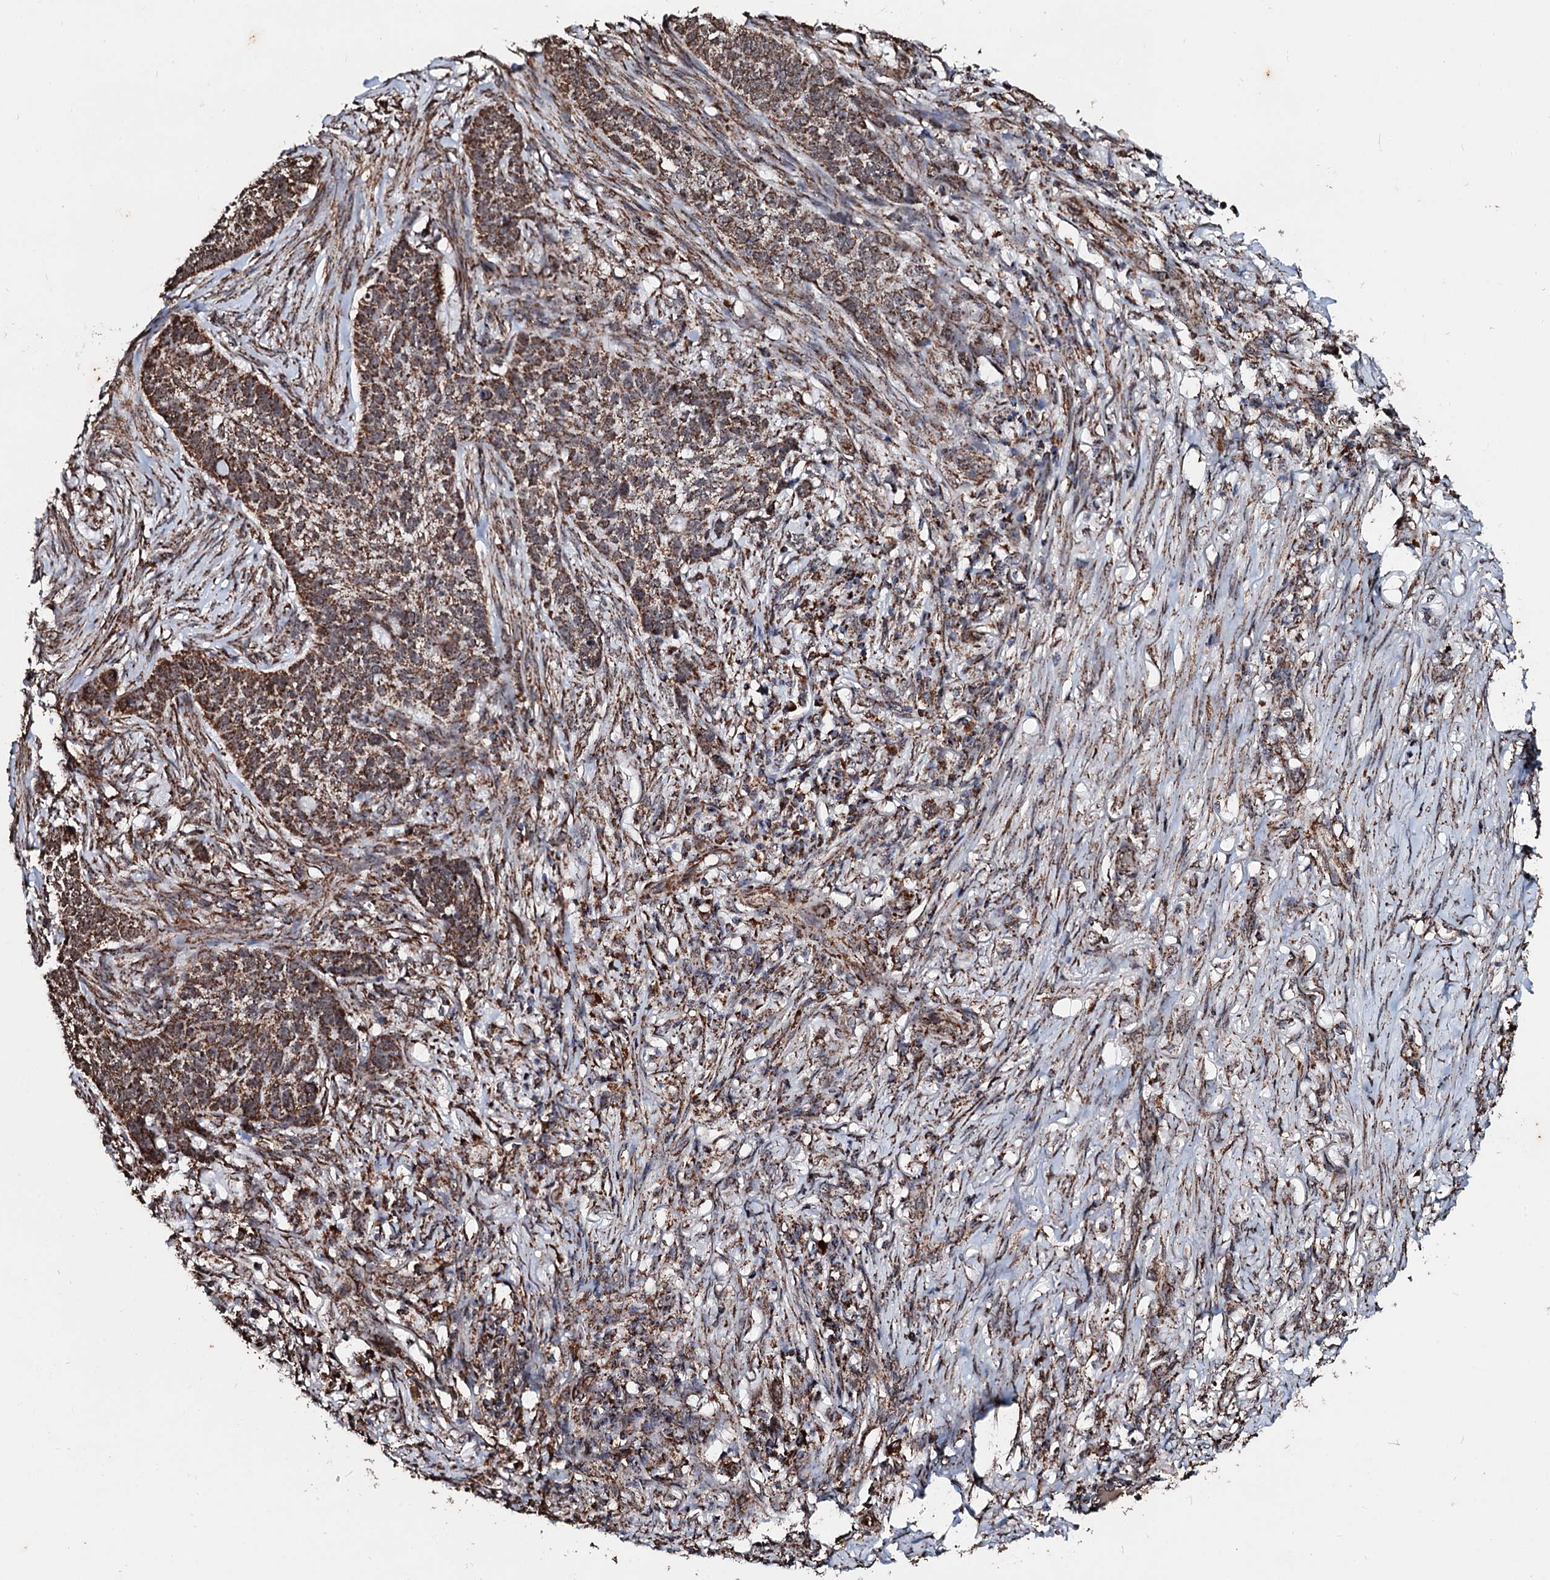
{"staining": {"intensity": "strong", "quantity": ">75%", "location": "cytoplasmic/membranous"}, "tissue": "skin cancer", "cell_type": "Tumor cells", "image_type": "cancer", "snomed": [{"axis": "morphology", "description": "Basal cell carcinoma"}, {"axis": "topography", "description": "Skin"}], "caption": "A brown stain labels strong cytoplasmic/membranous expression of a protein in human skin cancer tumor cells.", "gene": "SECISBP2L", "patient": {"sex": "male", "age": 85}}